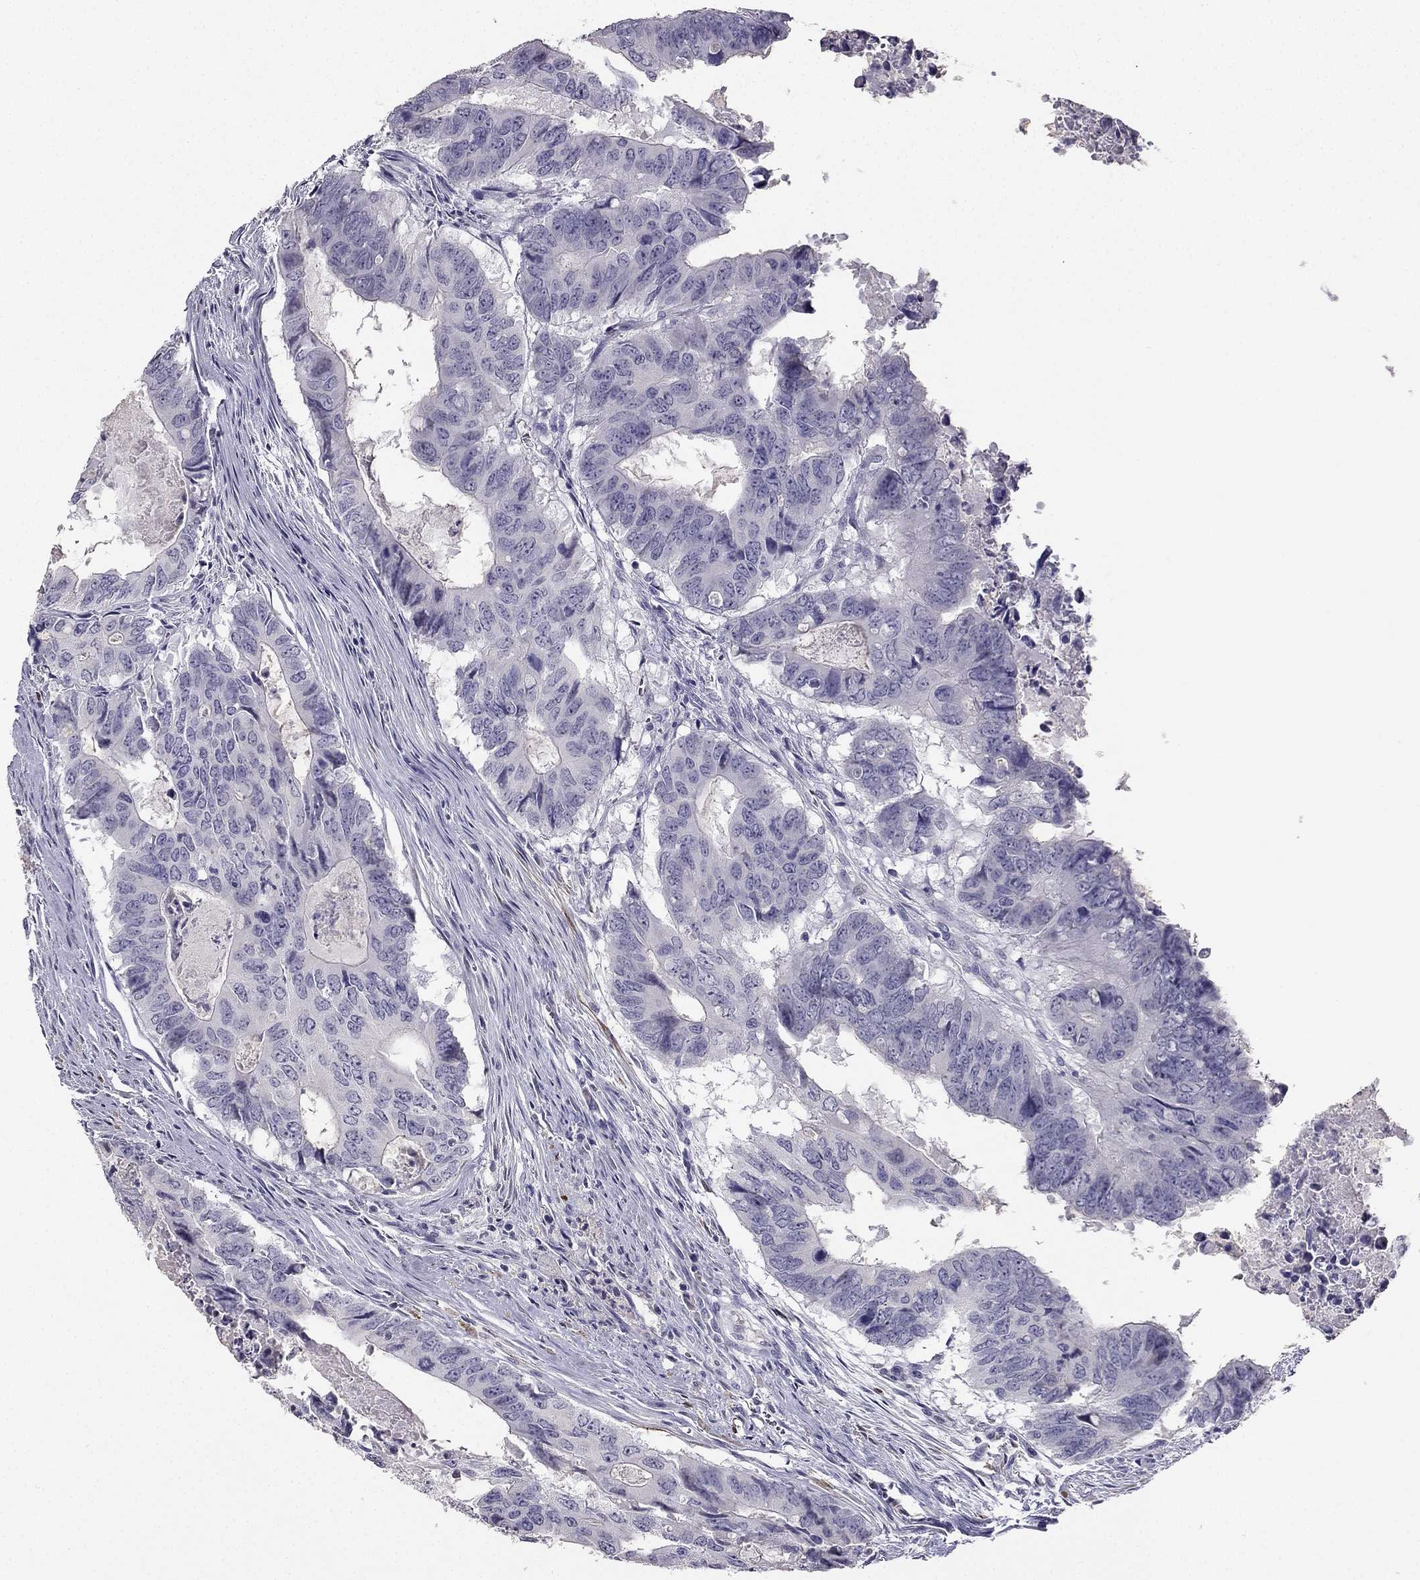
{"staining": {"intensity": "negative", "quantity": "none", "location": "none"}, "tissue": "colorectal cancer", "cell_type": "Tumor cells", "image_type": "cancer", "snomed": [{"axis": "morphology", "description": "Adenocarcinoma, NOS"}, {"axis": "topography", "description": "Colon"}], "caption": "This is an immunohistochemistry (IHC) histopathology image of human colorectal cancer (adenocarcinoma). There is no expression in tumor cells.", "gene": "CALB2", "patient": {"sex": "male", "age": 79}}